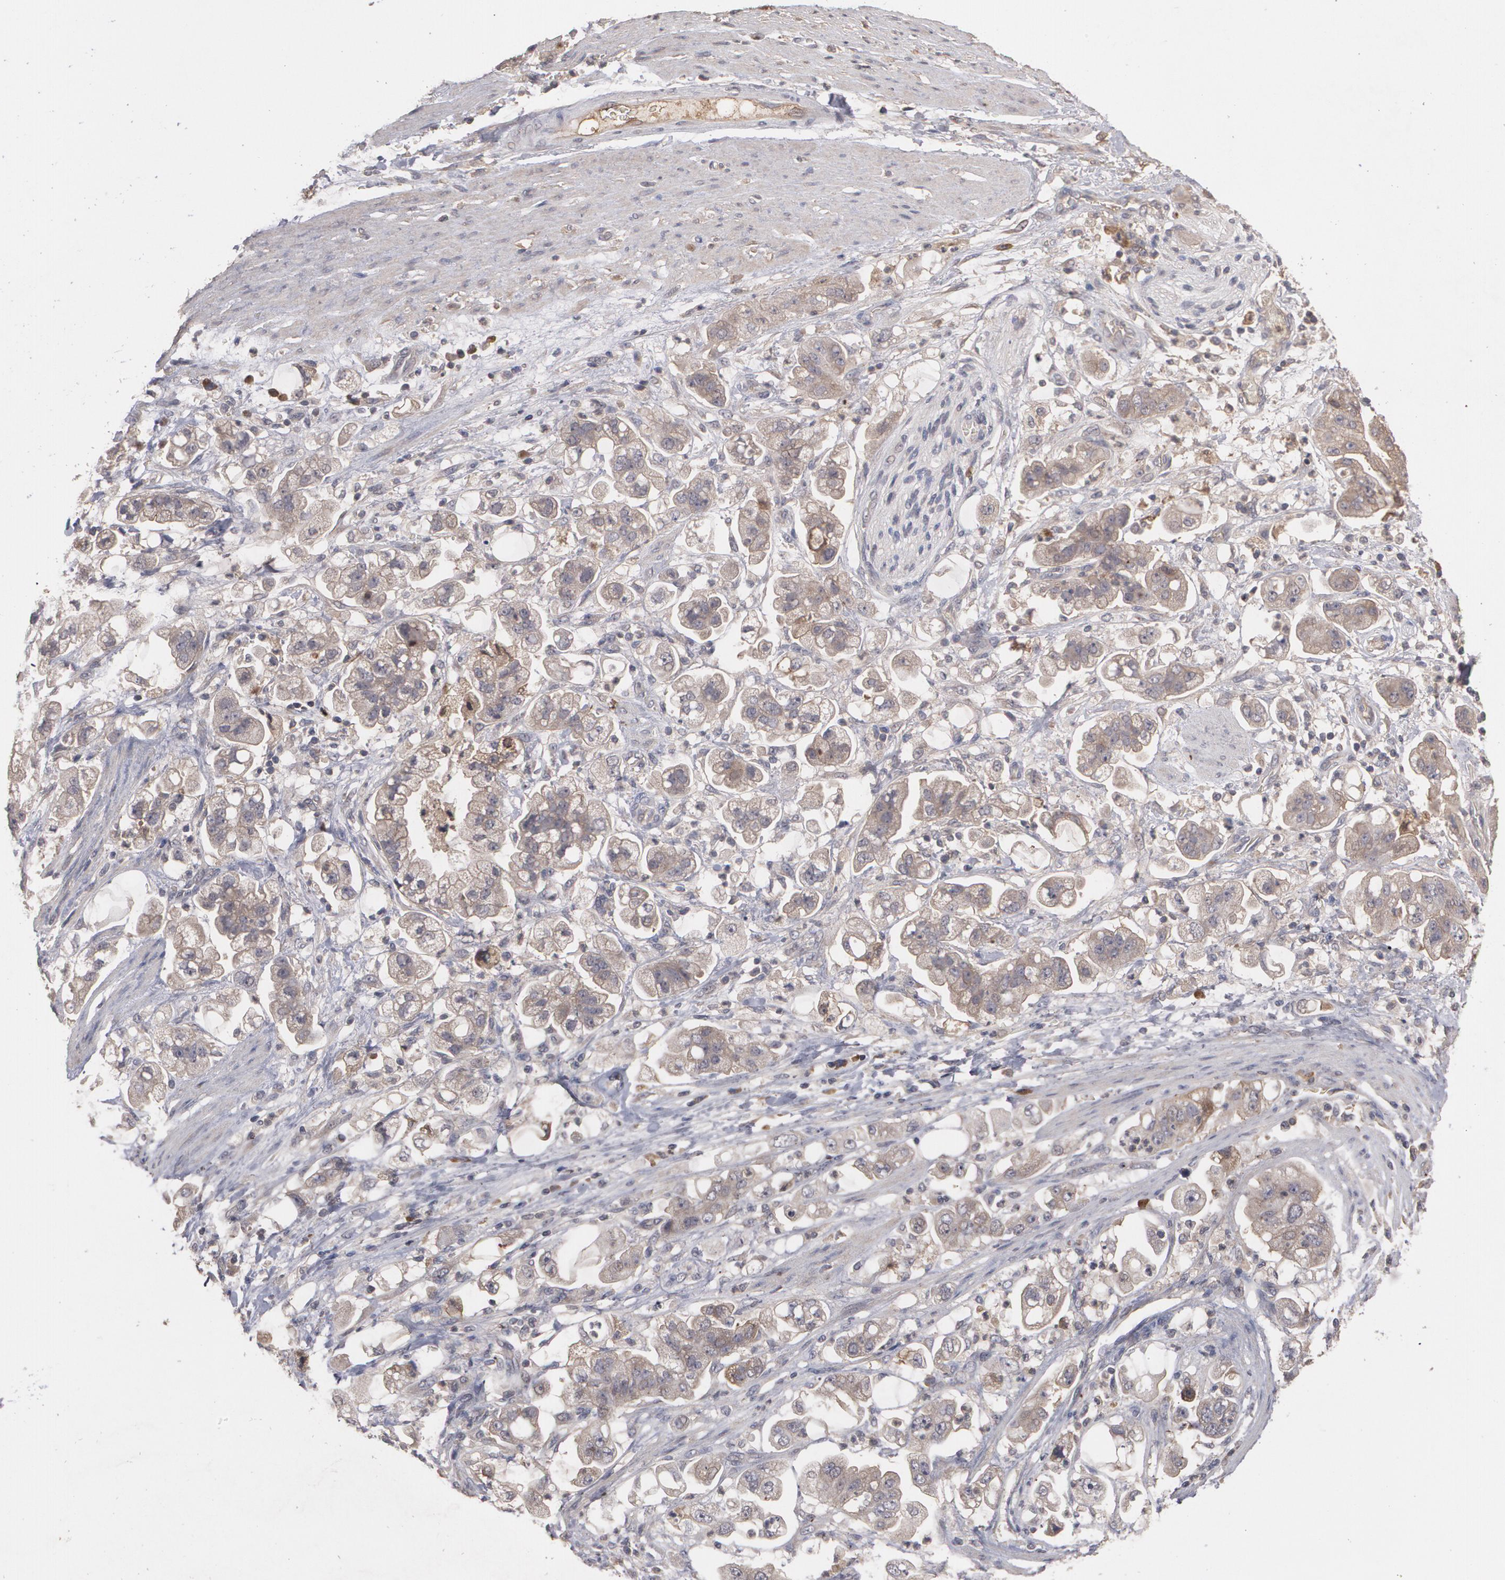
{"staining": {"intensity": "moderate", "quantity": ">75%", "location": "cytoplasmic/membranous"}, "tissue": "stomach cancer", "cell_type": "Tumor cells", "image_type": "cancer", "snomed": [{"axis": "morphology", "description": "Adenocarcinoma, NOS"}, {"axis": "topography", "description": "Stomach"}], "caption": "This is a histology image of IHC staining of stomach adenocarcinoma, which shows moderate expression in the cytoplasmic/membranous of tumor cells.", "gene": "ARF6", "patient": {"sex": "male", "age": 62}}